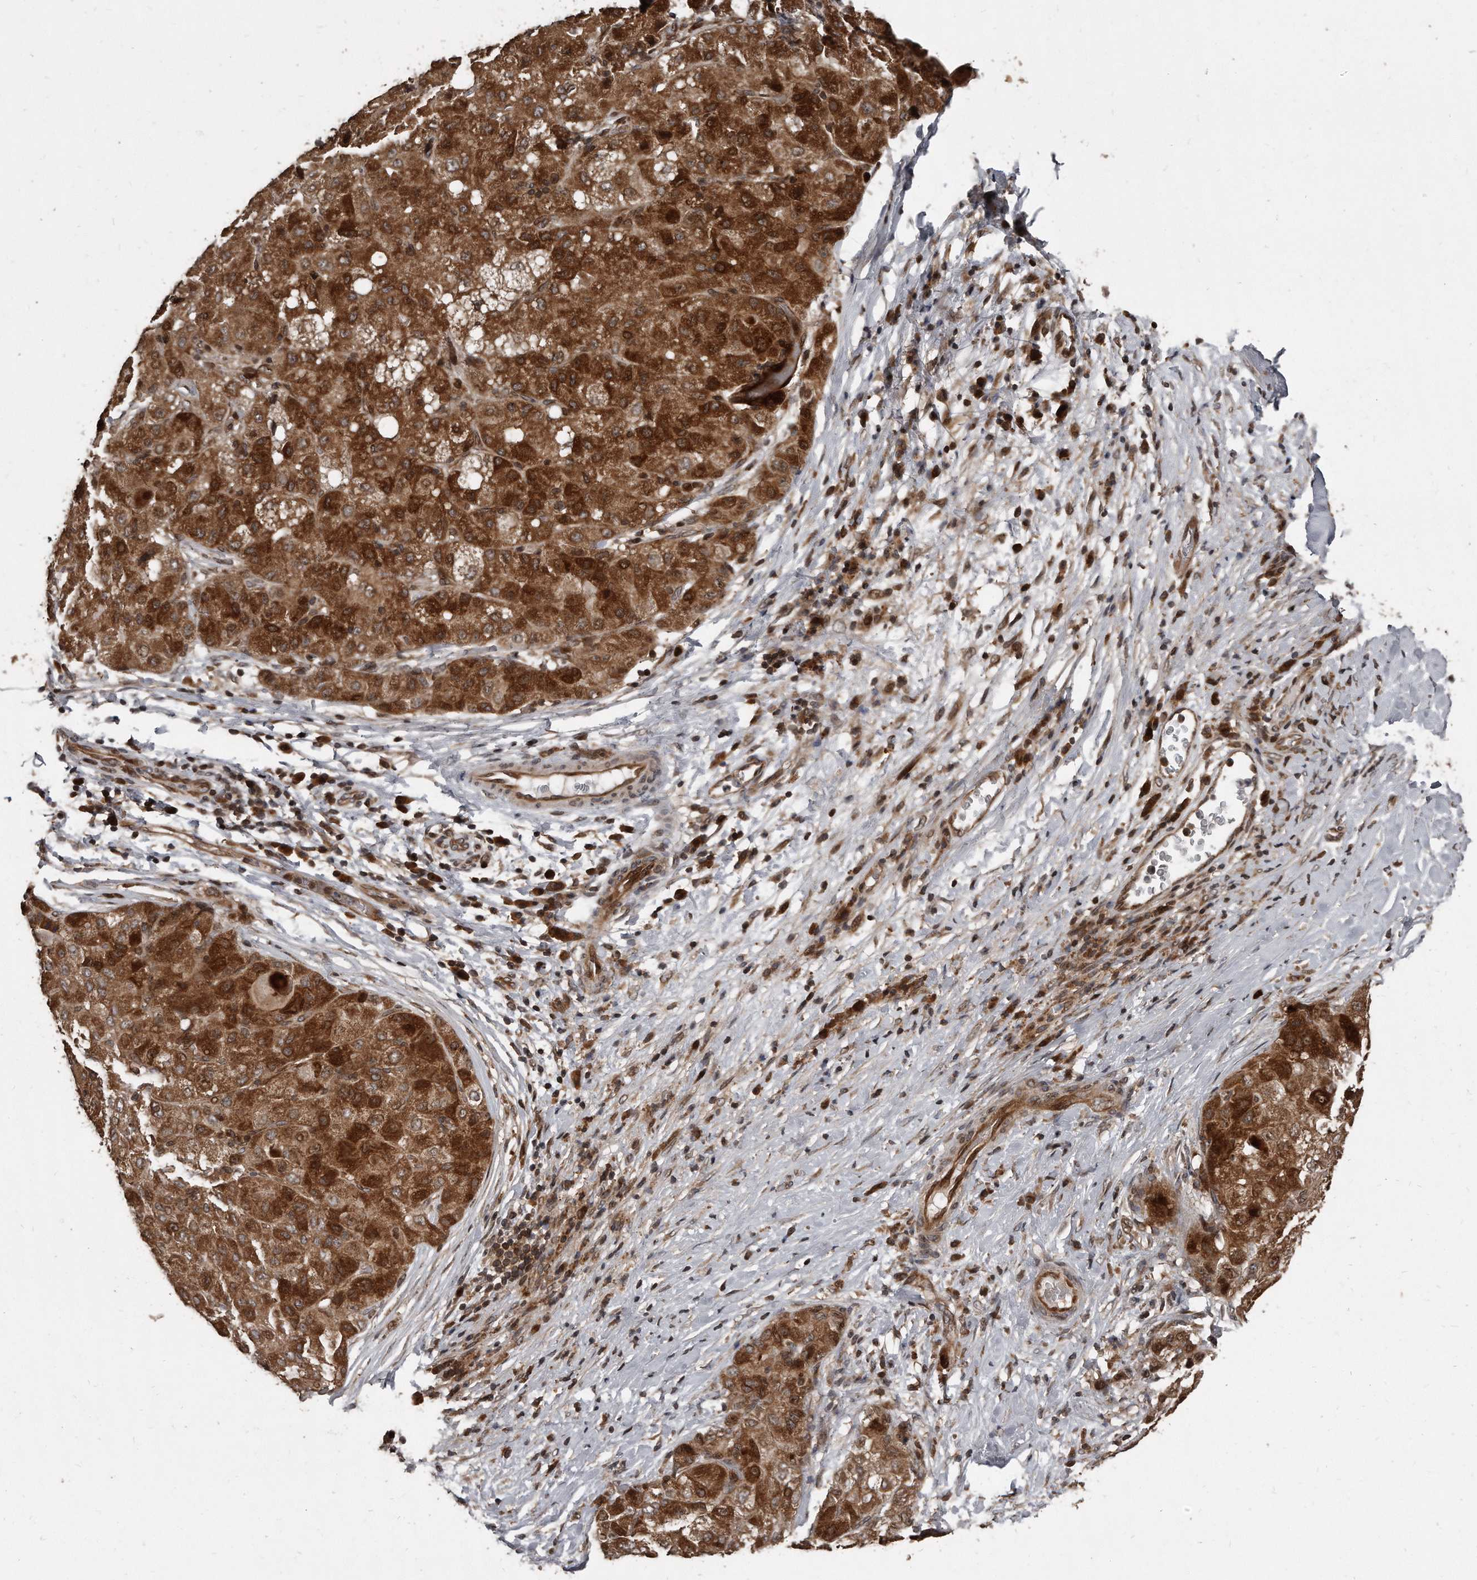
{"staining": {"intensity": "strong", "quantity": ">75%", "location": "cytoplasmic/membranous"}, "tissue": "liver cancer", "cell_type": "Tumor cells", "image_type": "cancer", "snomed": [{"axis": "morphology", "description": "Carcinoma, Hepatocellular, NOS"}, {"axis": "topography", "description": "Liver"}], "caption": "DAB (3,3'-diaminobenzidine) immunohistochemical staining of liver cancer displays strong cytoplasmic/membranous protein staining in about >75% of tumor cells.", "gene": "GCH1", "patient": {"sex": "male", "age": 80}}